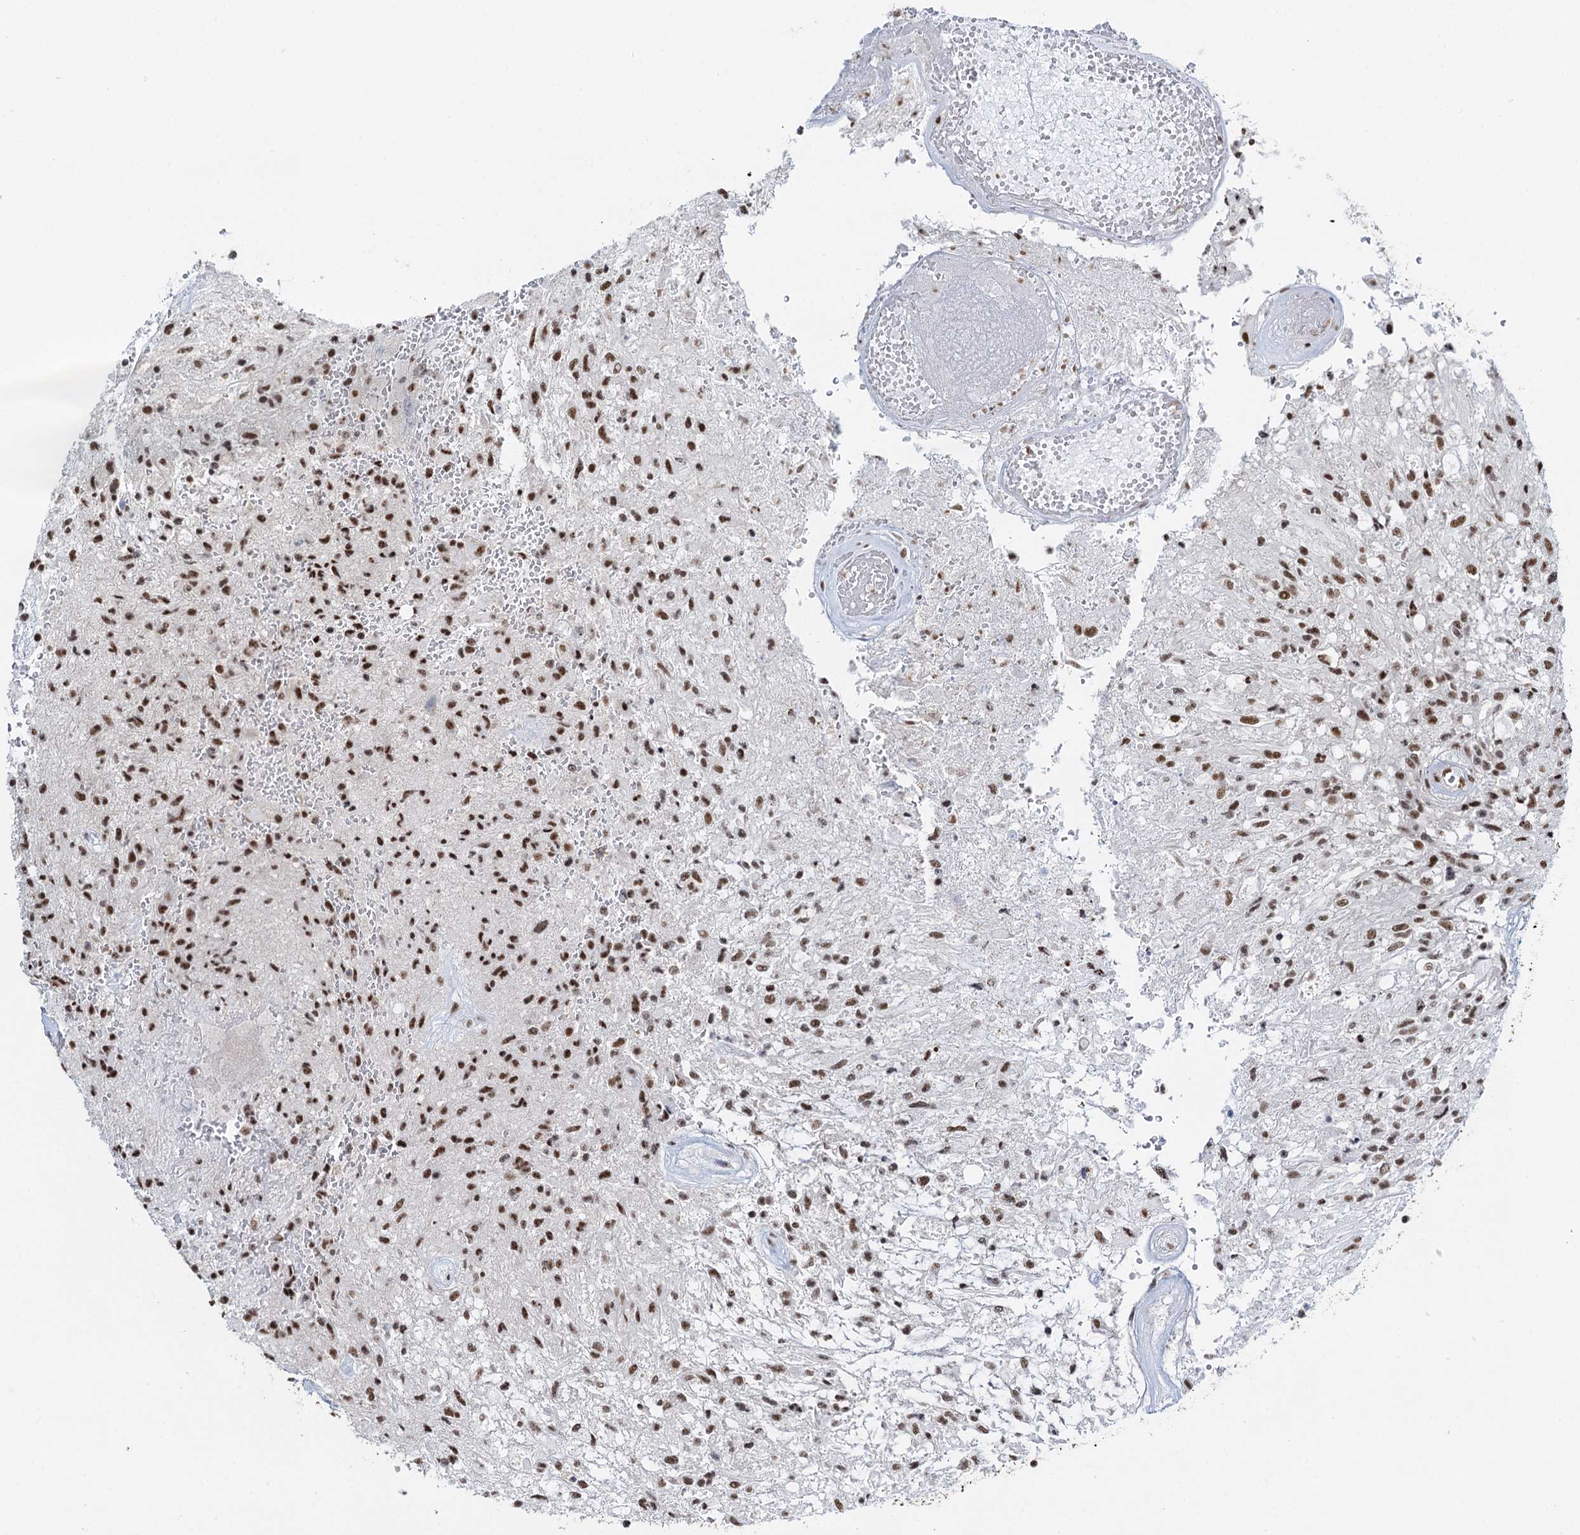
{"staining": {"intensity": "moderate", "quantity": ">75%", "location": "nuclear"}, "tissue": "glioma", "cell_type": "Tumor cells", "image_type": "cancer", "snomed": [{"axis": "morphology", "description": "Glioma, malignant, High grade"}, {"axis": "topography", "description": "Brain"}], "caption": "This is an image of immunohistochemistry (IHC) staining of malignant high-grade glioma, which shows moderate staining in the nuclear of tumor cells.", "gene": "ZNF609", "patient": {"sex": "male", "age": 56}}